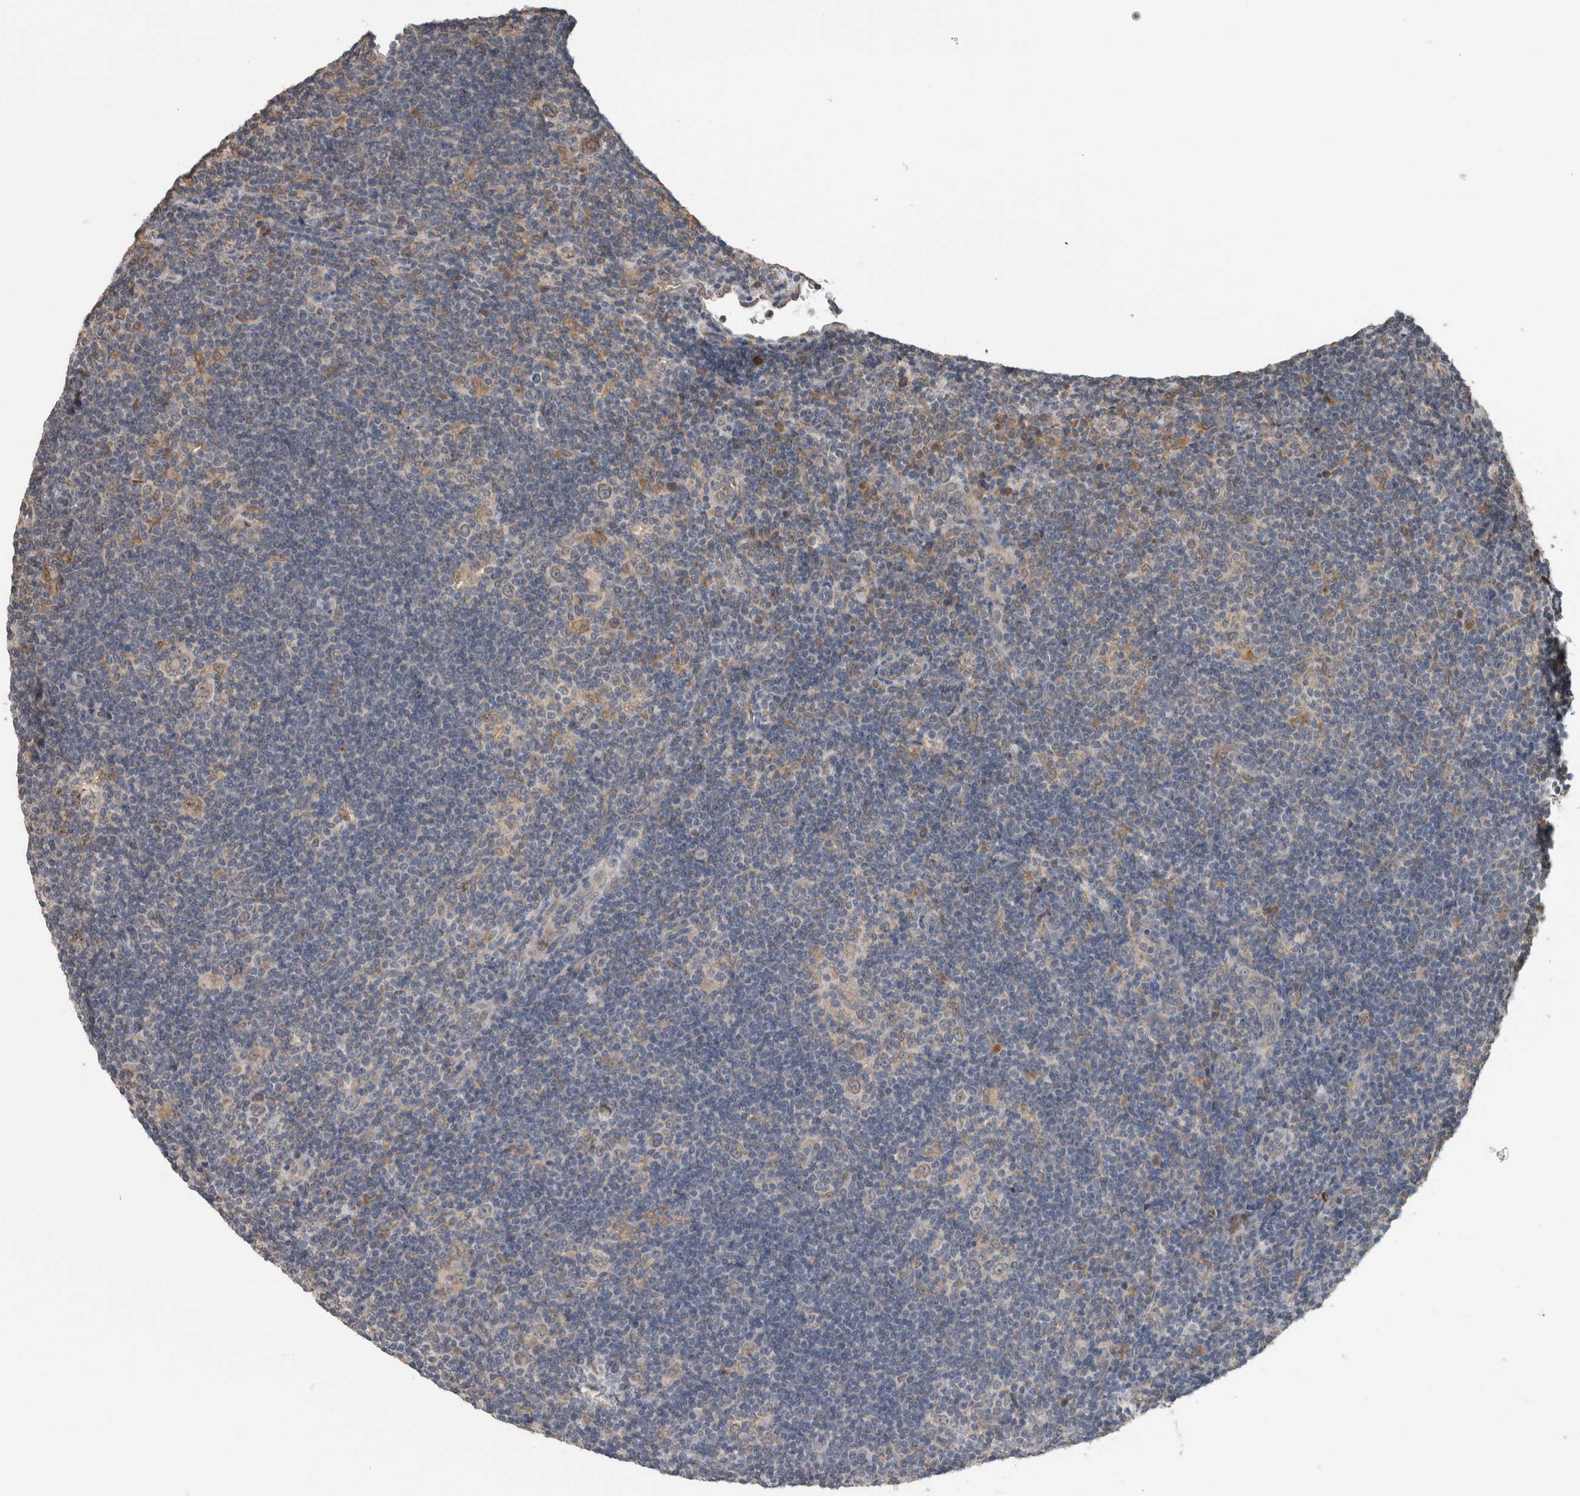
{"staining": {"intensity": "weak", "quantity": ">75%", "location": "cytoplasmic/membranous"}, "tissue": "lymphoma", "cell_type": "Tumor cells", "image_type": "cancer", "snomed": [{"axis": "morphology", "description": "Hodgkin's disease, NOS"}, {"axis": "topography", "description": "Lymph node"}], "caption": "Protein staining by IHC demonstrates weak cytoplasmic/membranous positivity in about >75% of tumor cells in lymphoma. The protein is shown in brown color, while the nuclei are stained blue.", "gene": "ADGRL3", "patient": {"sex": "female", "age": 57}}